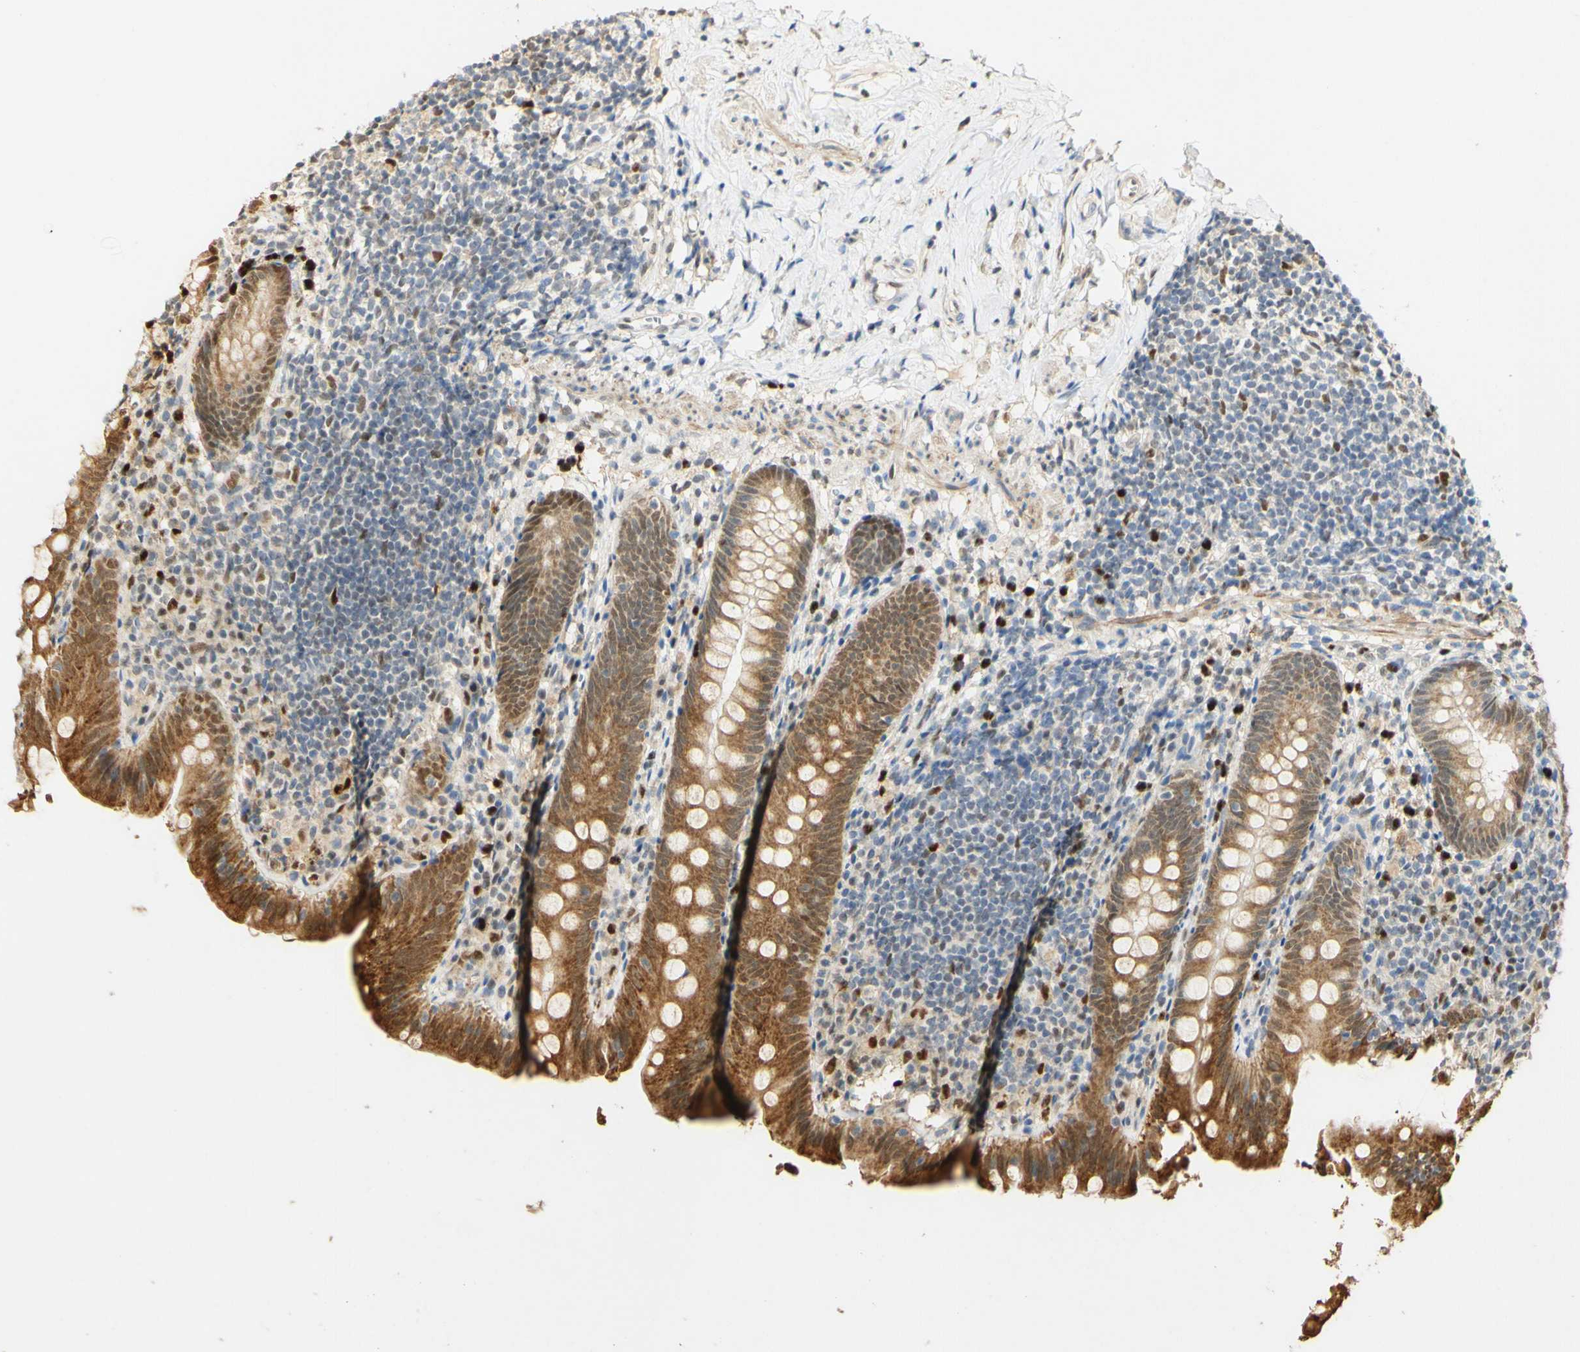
{"staining": {"intensity": "moderate", "quantity": "25%-75%", "location": "cytoplasmic/membranous,nuclear"}, "tissue": "appendix", "cell_type": "Glandular cells", "image_type": "normal", "snomed": [{"axis": "morphology", "description": "Normal tissue, NOS"}, {"axis": "topography", "description": "Appendix"}], "caption": "A micrograph of human appendix stained for a protein exhibits moderate cytoplasmic/membranous,nuclear brown staining in glandular cells. (Brightfield microscopy of DAB IHC at high magnification).", "gene": "MAP3K4", "patient": {"sex": "male", "age": 52}}